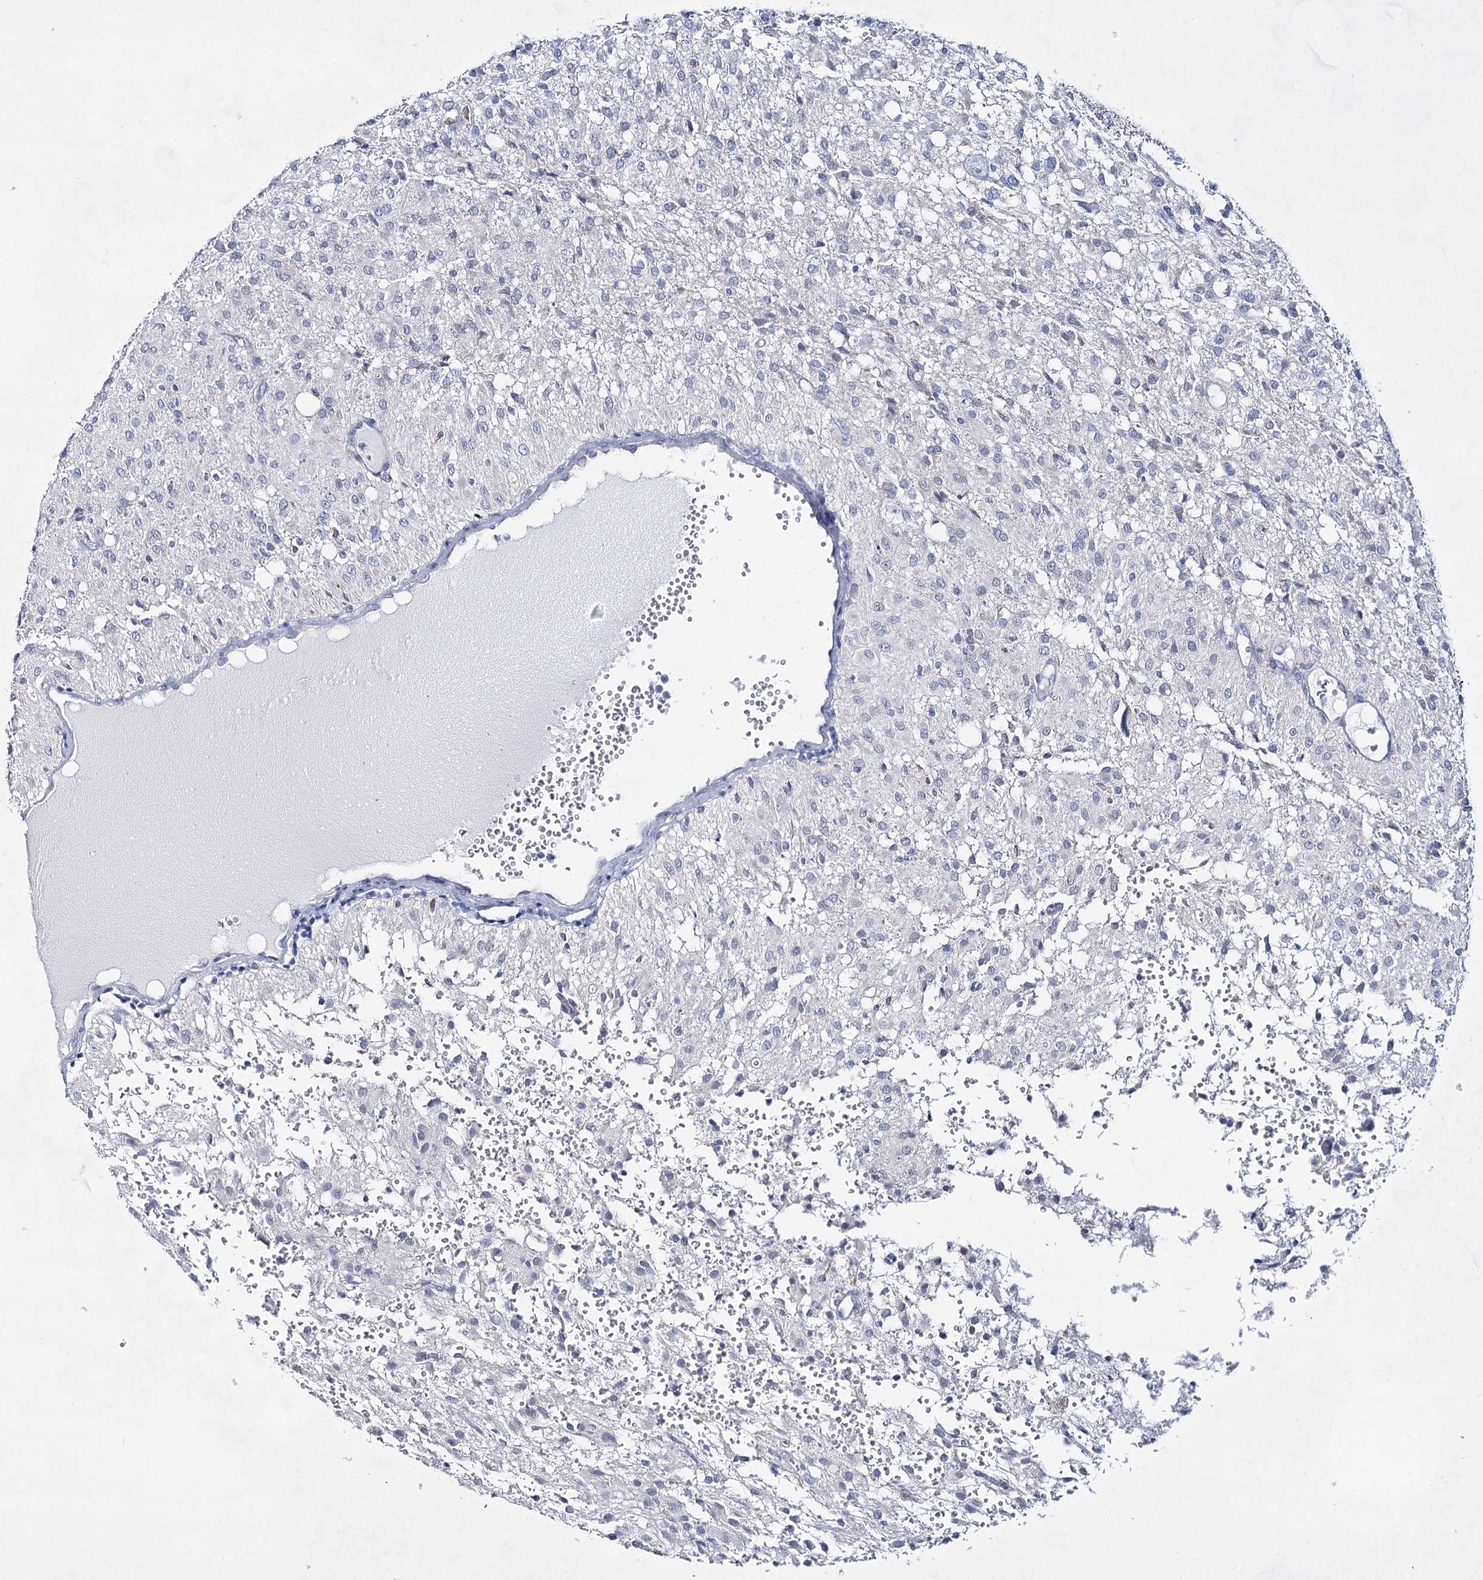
{"staining": {"intensity": "negative", "quantity": "none", "location": "none"}, "tissue": "glioma", "cell_type": "Tumor cells", "image_type": "cancer", "snomed": [{"axis": "morphology", "description": "Glioma, malignant, High grade"}, {"axis": "topography", "description": "Brain"}], "caption": "A micrograph of glioma stained for a protein shows no brown staining in tumor cells.", "gene": "BPHL", "patient": {"sex": "female", "age": 59}}